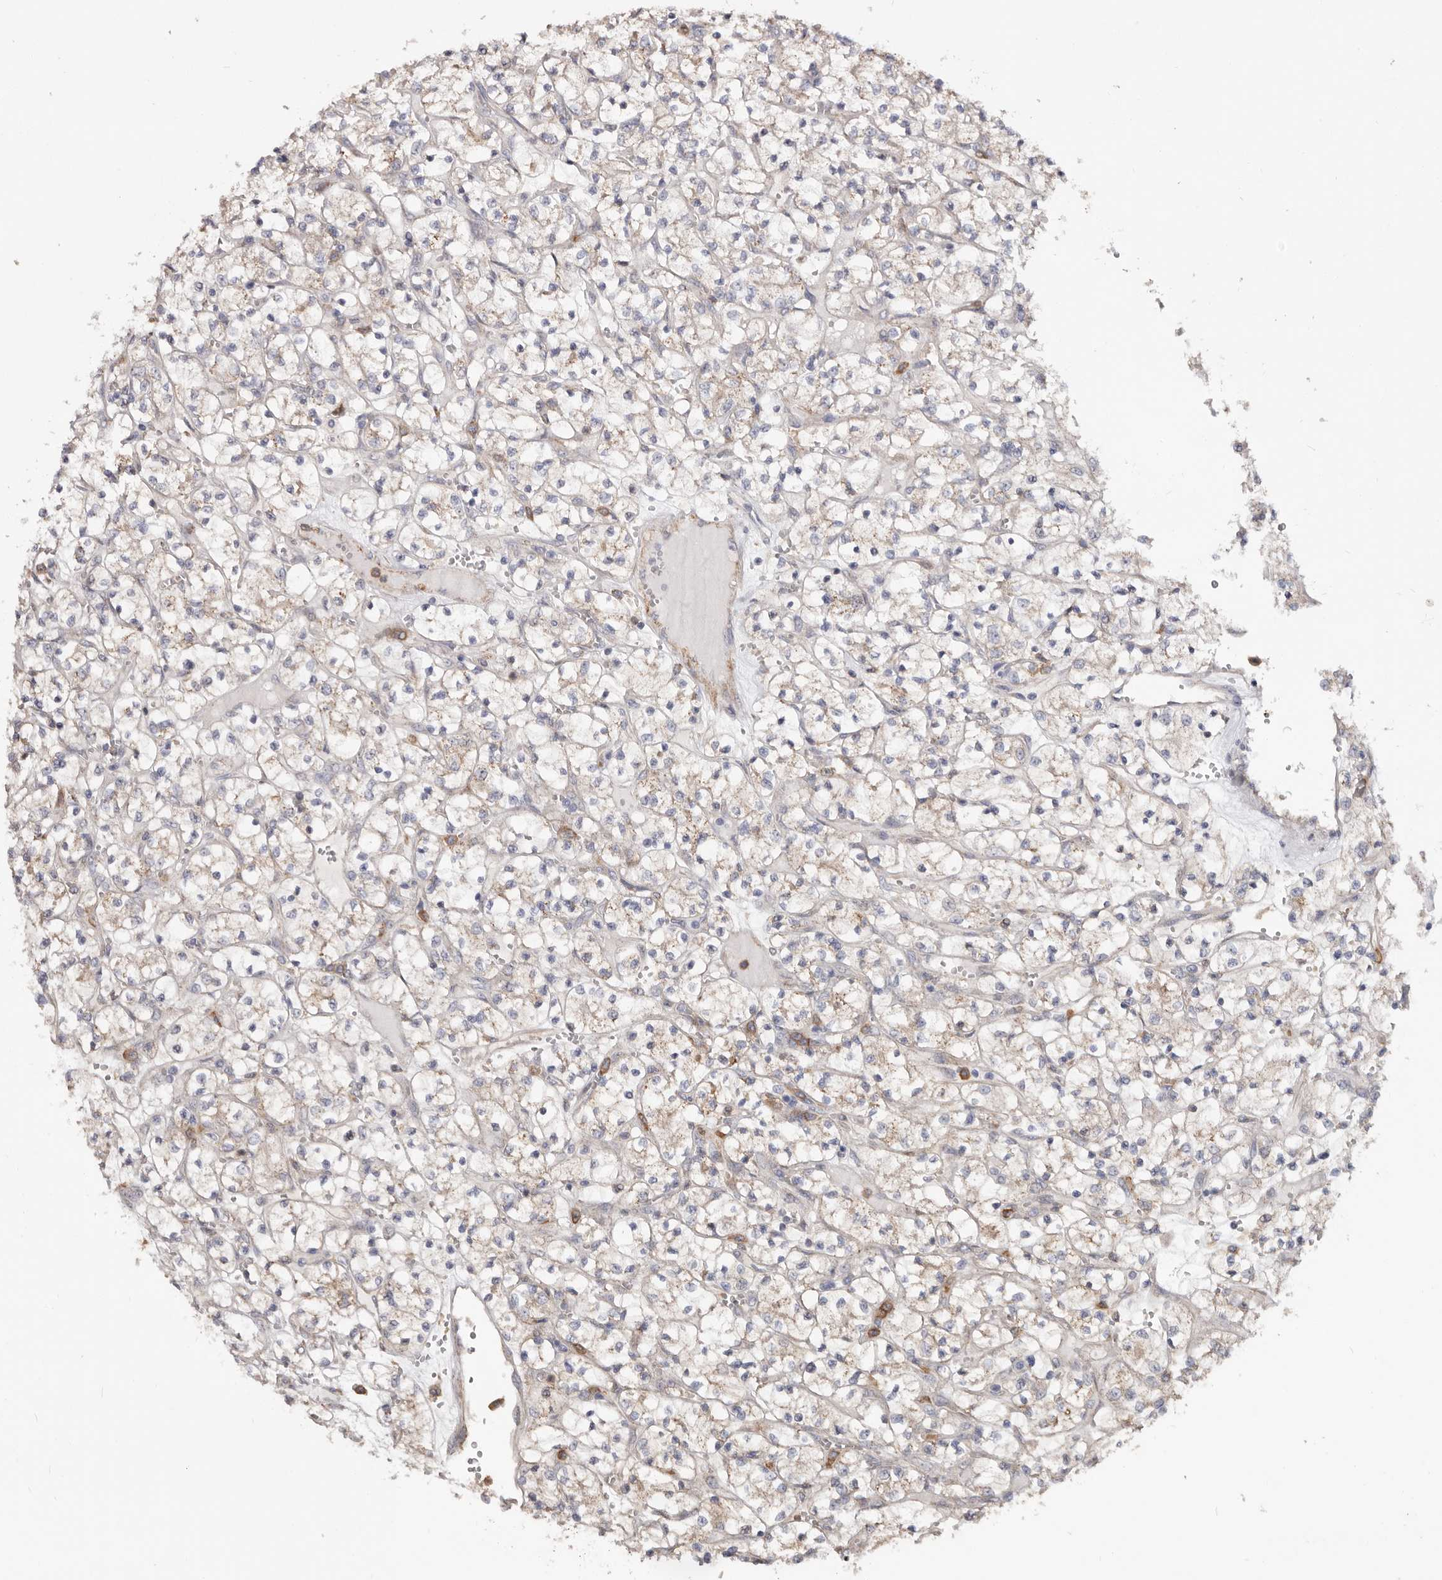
{"staining": {"intensity": "weak", "quantity": "25%-75%", "location": "cytoplasmic/membranous"}, "tissue": "renal cancer", "cell_type": "Tumor cells", "image_type": "cancer", "snomed": [{"axis": "morphology", "description": "Adenocarcinoma, NOS"}, {"axis": "topography", "description": "Kidney"}], "caption": "Protein expression analysis of renal cancer shows weak cytoplasmic/membranous staining in approximately 25%-75% of tumor cells.", "gene": "LRRC25", "patient": {"sex": "female", "age": 69}}